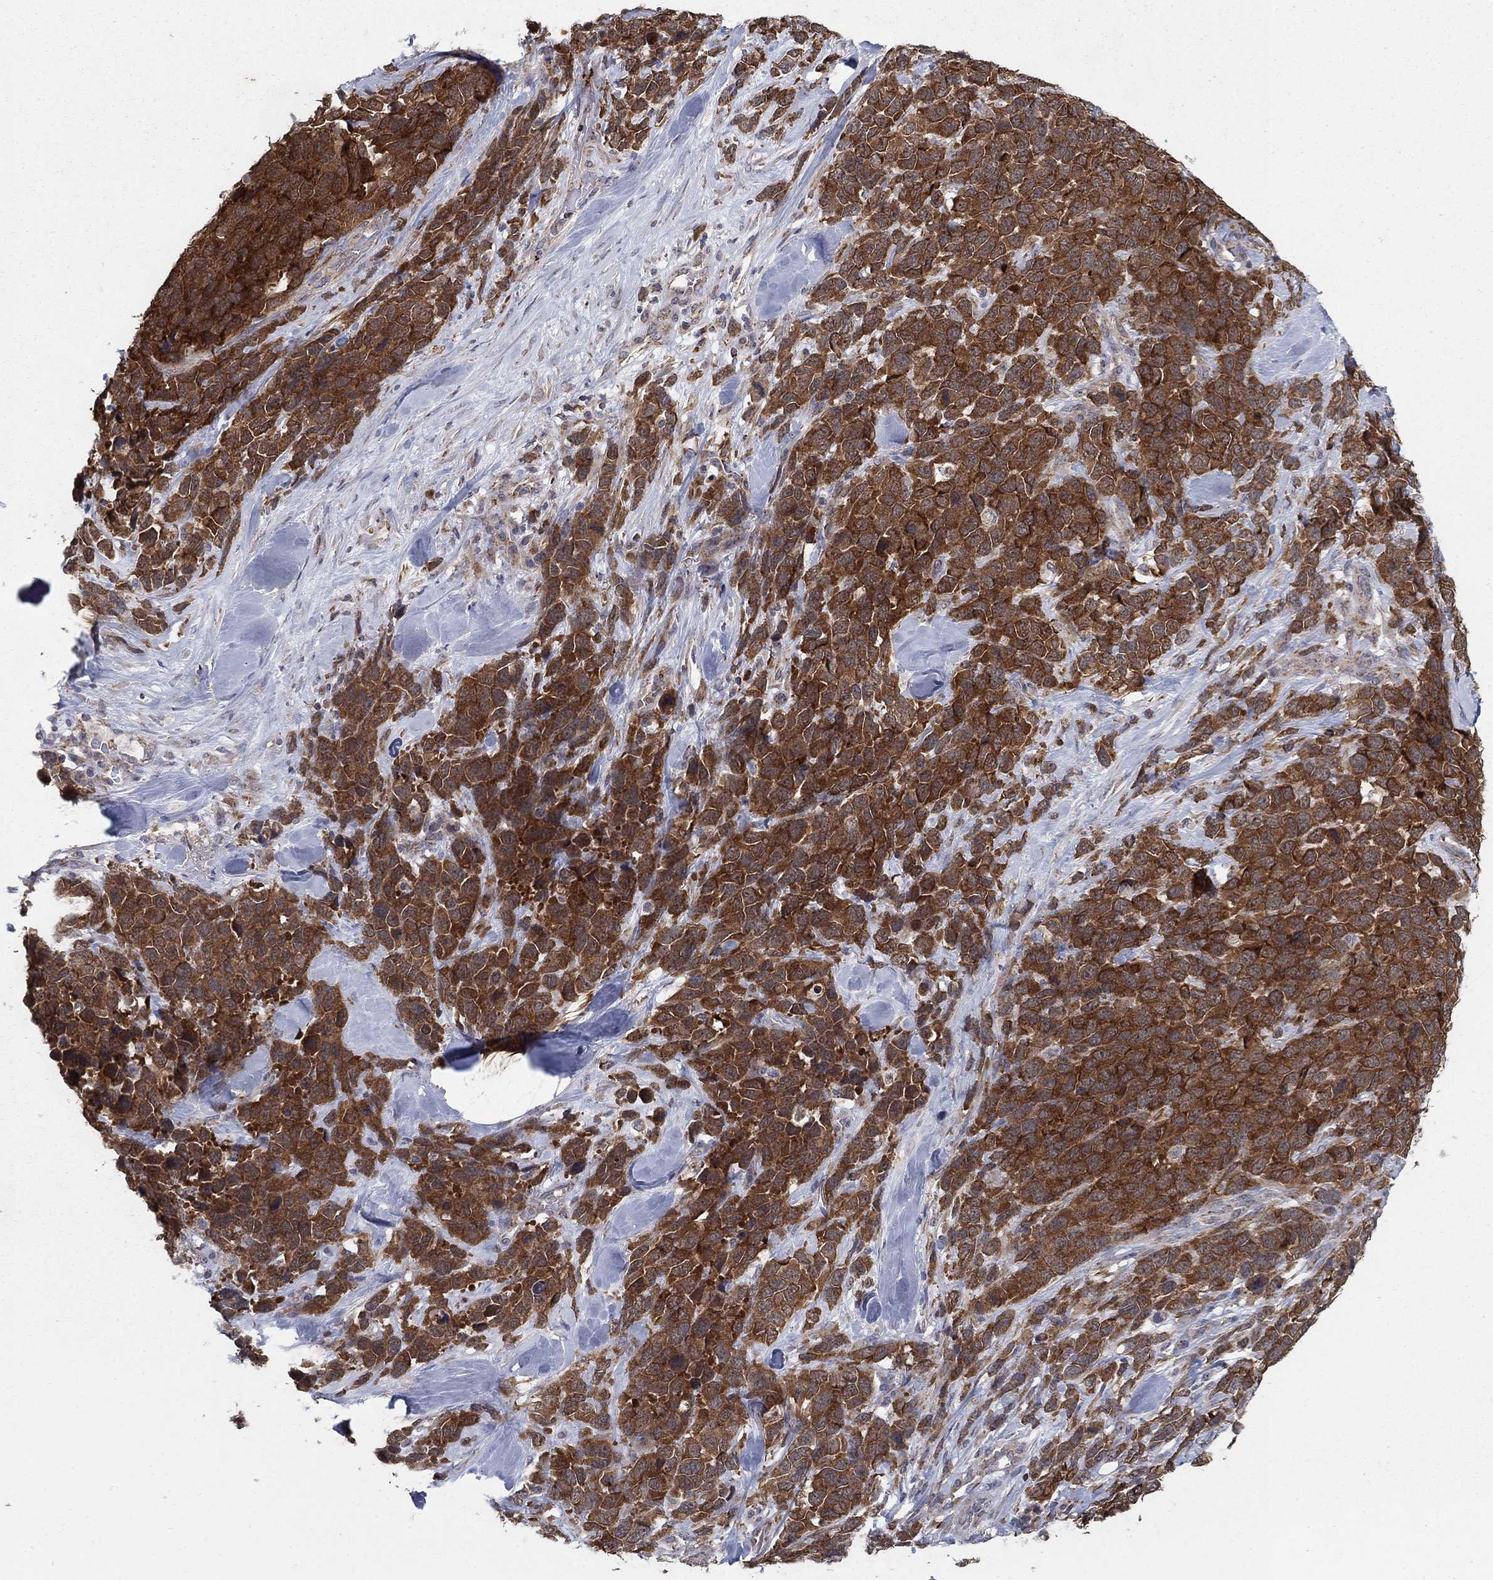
{"staining": {"intensity": "strong", "quantity": ">75%", "location": "cytoplasmic/membranous"}, "tissue": "melanoma", "cell_type": "Tumor cells", "image_type": "cancer", "snomed": [{"axis": "morphology", "description": "Malignant melanoma, Metastatic site"}, {"axis": "topography", "description": "Skin"}], "caption": "A histopathology image showing strong cytoplasmic/membranous expression in approximately >75% of tumor cells in malignant melanoma (metastatic site), as visualized by brown immunohistochemical staining.", "gene": "GPSM1", "patient": {"sex": "male", "age": 84}}